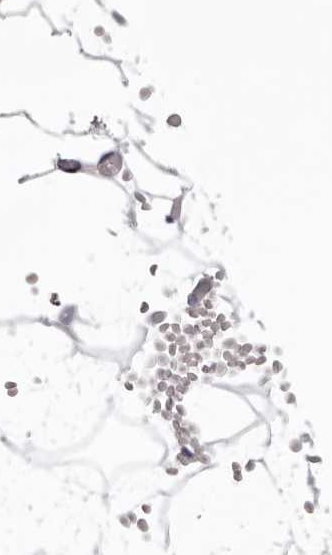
{"staining": {"intensity": "negative", "quantity": "none", "location": "none"}, "tissue": "adipose tissue", "cell_type": "Adipocytes", "image_type": "normal", "snomed": [{"axis": "morphology", "description": "Normal tissue, NOS"}, {"axis": "topography", "description": "Breast"}], "caption": "Immunohistochemistry (IHC) of normal adipose tissue displays no expression in adipocytes.", "gene": "LPO", "patient": {"sex": "female", "age": 23}}